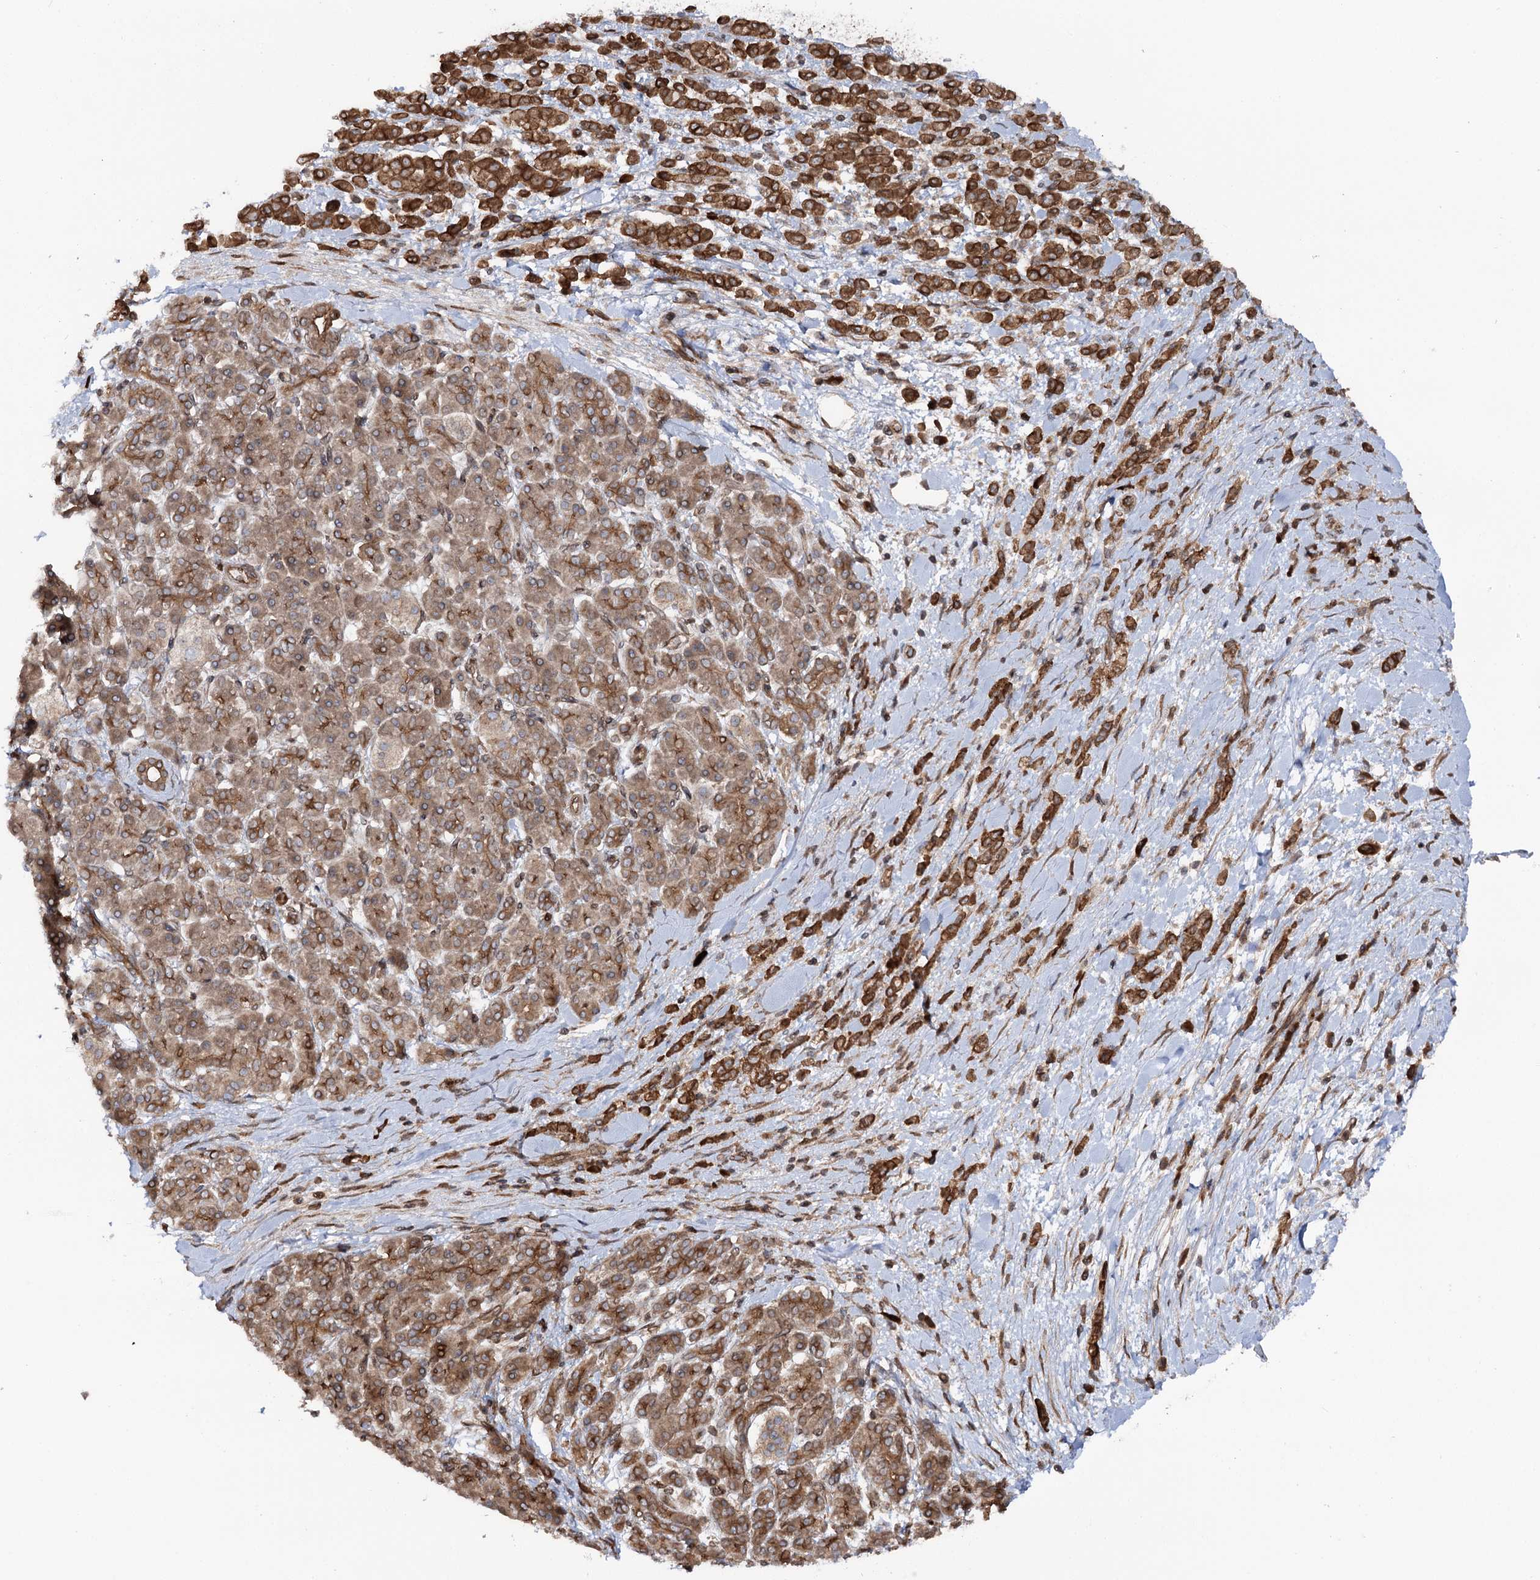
{"staining": {"intensity": "strong", "quantity": ">75%", "location": "cytoplasmic/membranous"}, "tissue": "pancreatic cancer", "cell_type": "Tumor cells", "image_type": "cancer", "snomed": [{"axis": "morphology", "description": "Normal tissue, NOS"}, {"axis": "morphology", "description": "Adenocarcinoma, NOS"}, {"axis": "topography", "description": "Pancreas"}], "caption": "Approximately >75% of tumor cells in pancreatic cancer exhibit strong cytoplasmic/membranous protein staining as visualized by brown immunohistochemical staining.", "gene": "FGFR1OP2", "patient": {"sex": "female", "age": 64}}